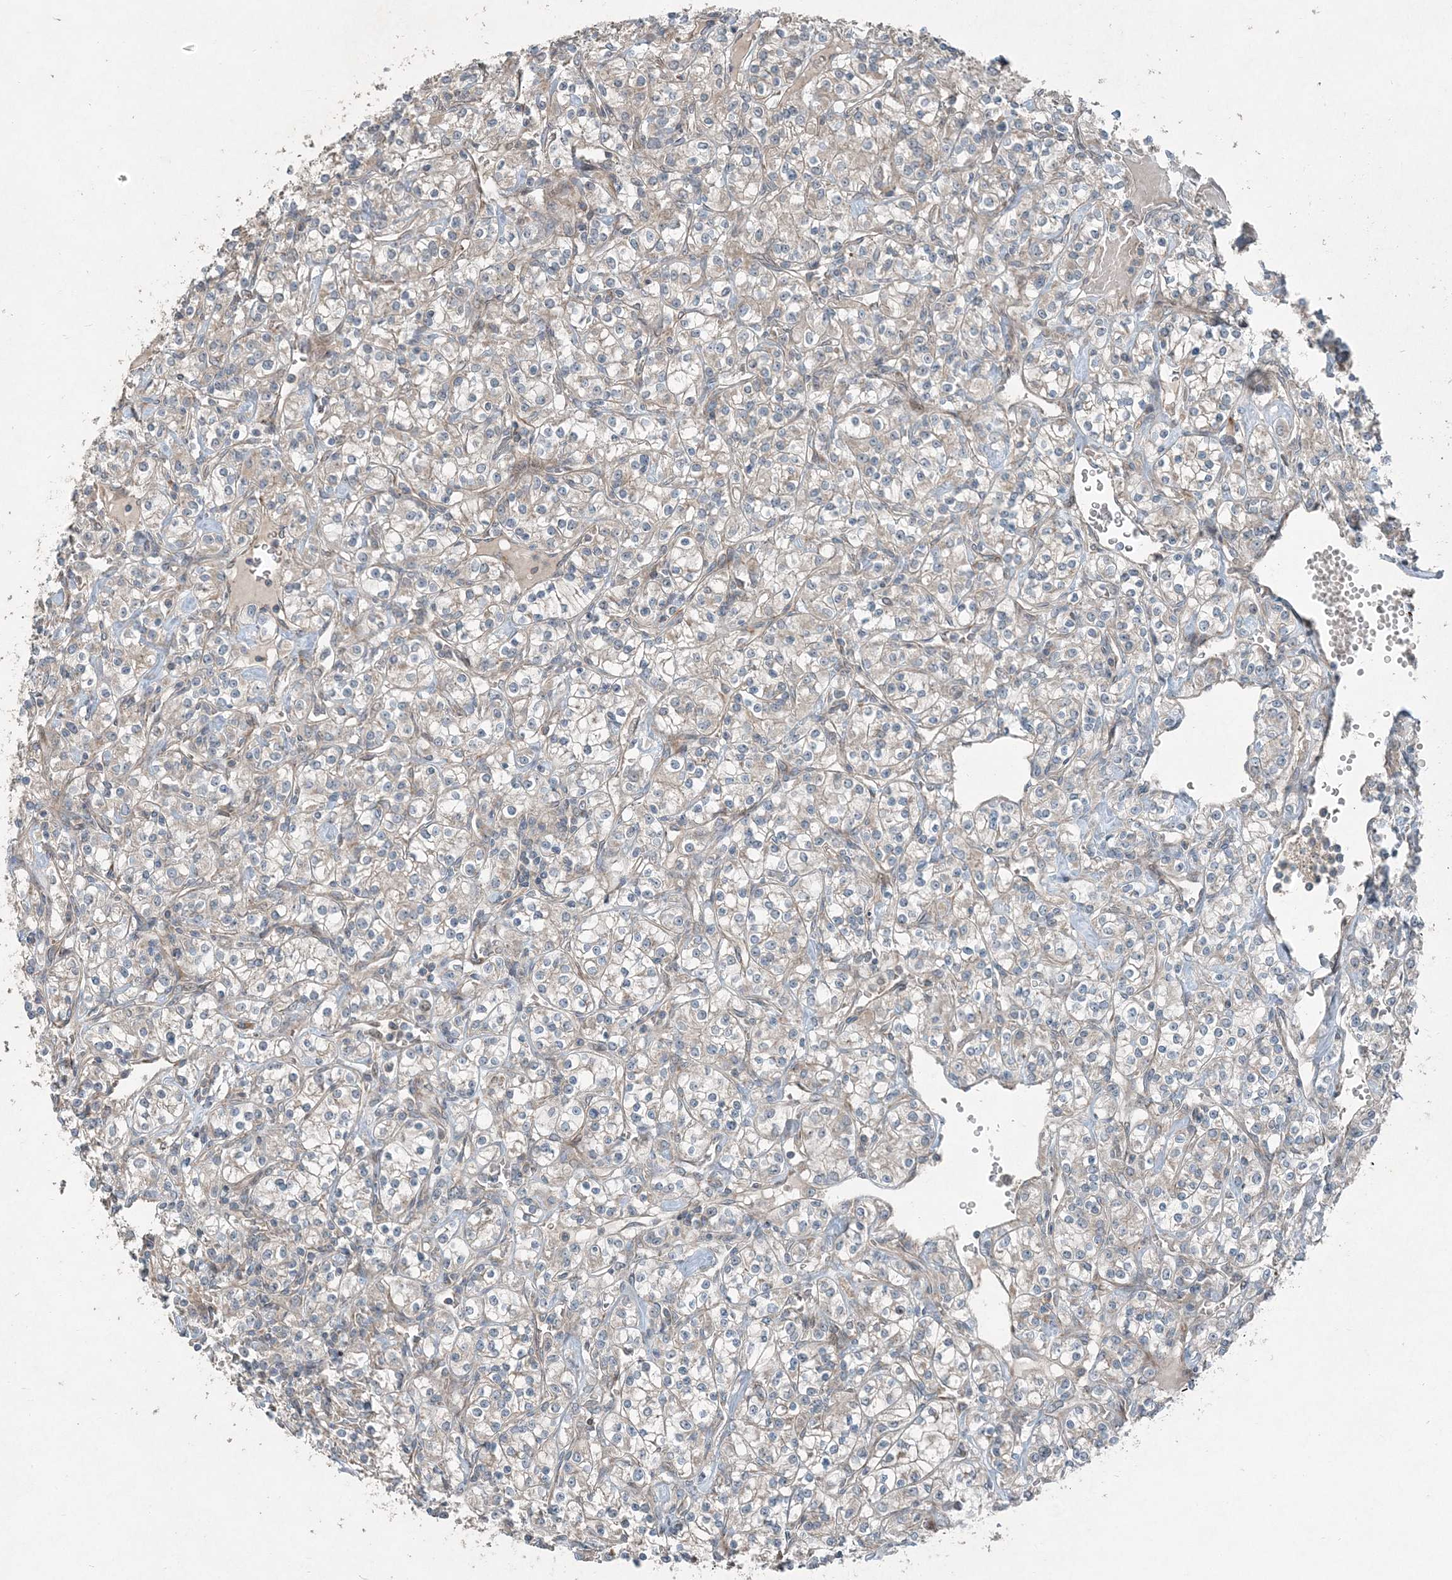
{"staining": {"intensity": "negative", "quantity": "none", "location": "none"}, "tissue": "renal cancer", "cell_type": "Tumor cells", "image_type": "cancer", "snomed": [{"axis": "morphology", "description": "Adenocarcinoma, NOS"}, {"axis": "topography", "description": "Kidney"}], "caption": "High magnification brightfield microscopy of renal cancer stained with DAB (brown) and counterstained with hematoxylin (blue): tumor cells show no significant positivity. (Immunohistochemistry, brightfield microscopy, high magnification).", "gene": "INTU", "patient": {"sex": "male", "age": 77}}